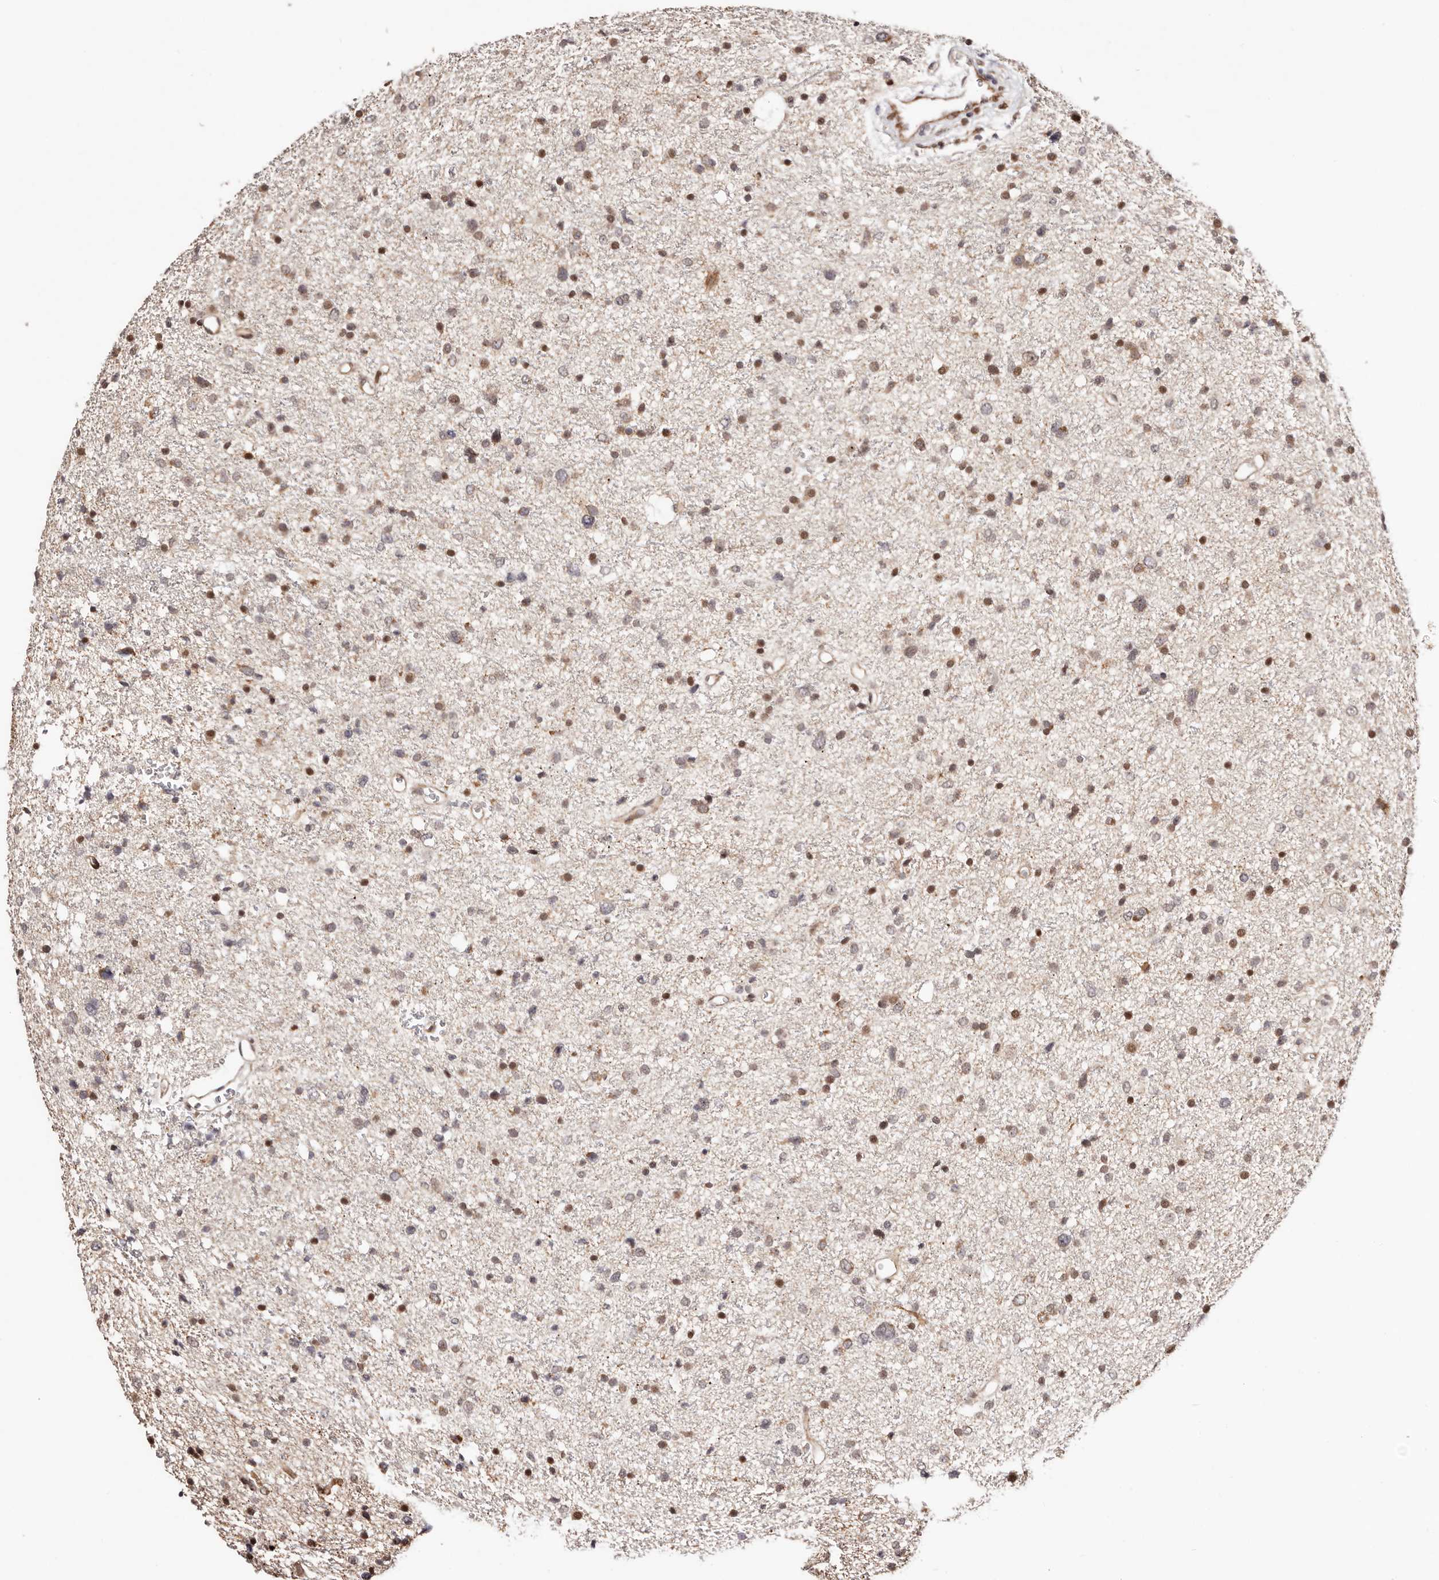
{"staining": {"intensity": "moderate", "quantity": "25%-75%", "location": "nuclear"}, "tissue": "glioma", "cell_type": "Tumor cells", "image_type": "cancer", "snomed": [{"axis": "morphology", "description": "Glioma, malignant, Low grade"}, {"axis": "topography", "description": "Brain"}], "caption": "This image demonstrates glioma stained with IHC to label a protein in brown. The nuclear of tumor cells show moderate positivity for the protein. Nuclei are counter-stained blue.", "gene": "HIVEP3", "patient": {"sex": "female", "age": 37}}